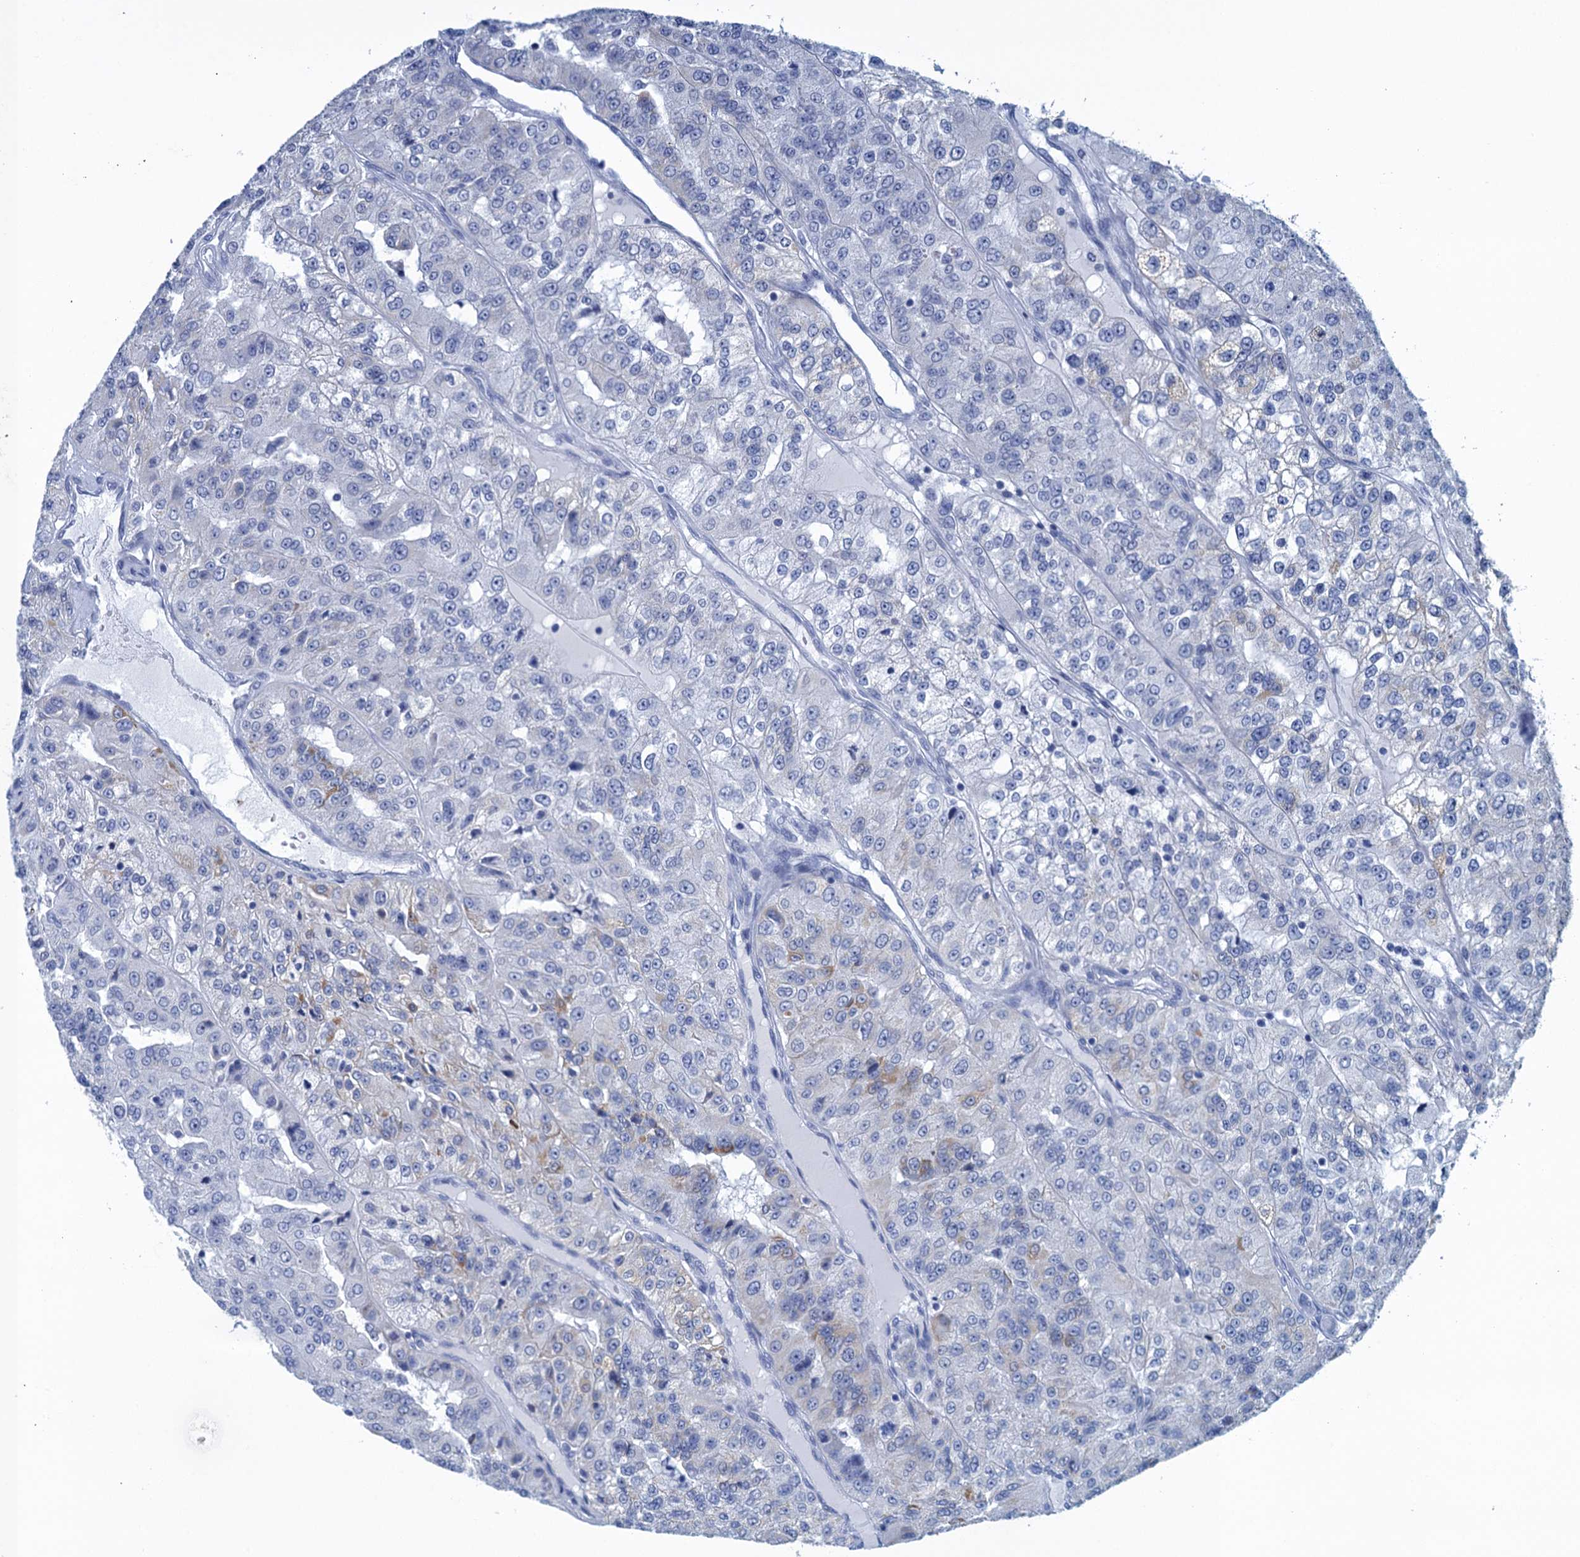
{"staining": {"intensity": "negative", "quantity": "none", "location": "none"}, "tissue": "renal cancer", "cell_type": "Tumor cells", "image_type": "cancer", "snomed": [{"axis": "morphology", "description": "Adenocarcinoma, NOS"}, {"axis": "topography", "description": "Kidney"}], "caption": "The immunohistochemistry (IHC) micrograph has no significant positivity in tumor cells of renal adenocarcinoma tissue.", "gene": "SCEL", "patient": {"sex": "female", "age": 63}}